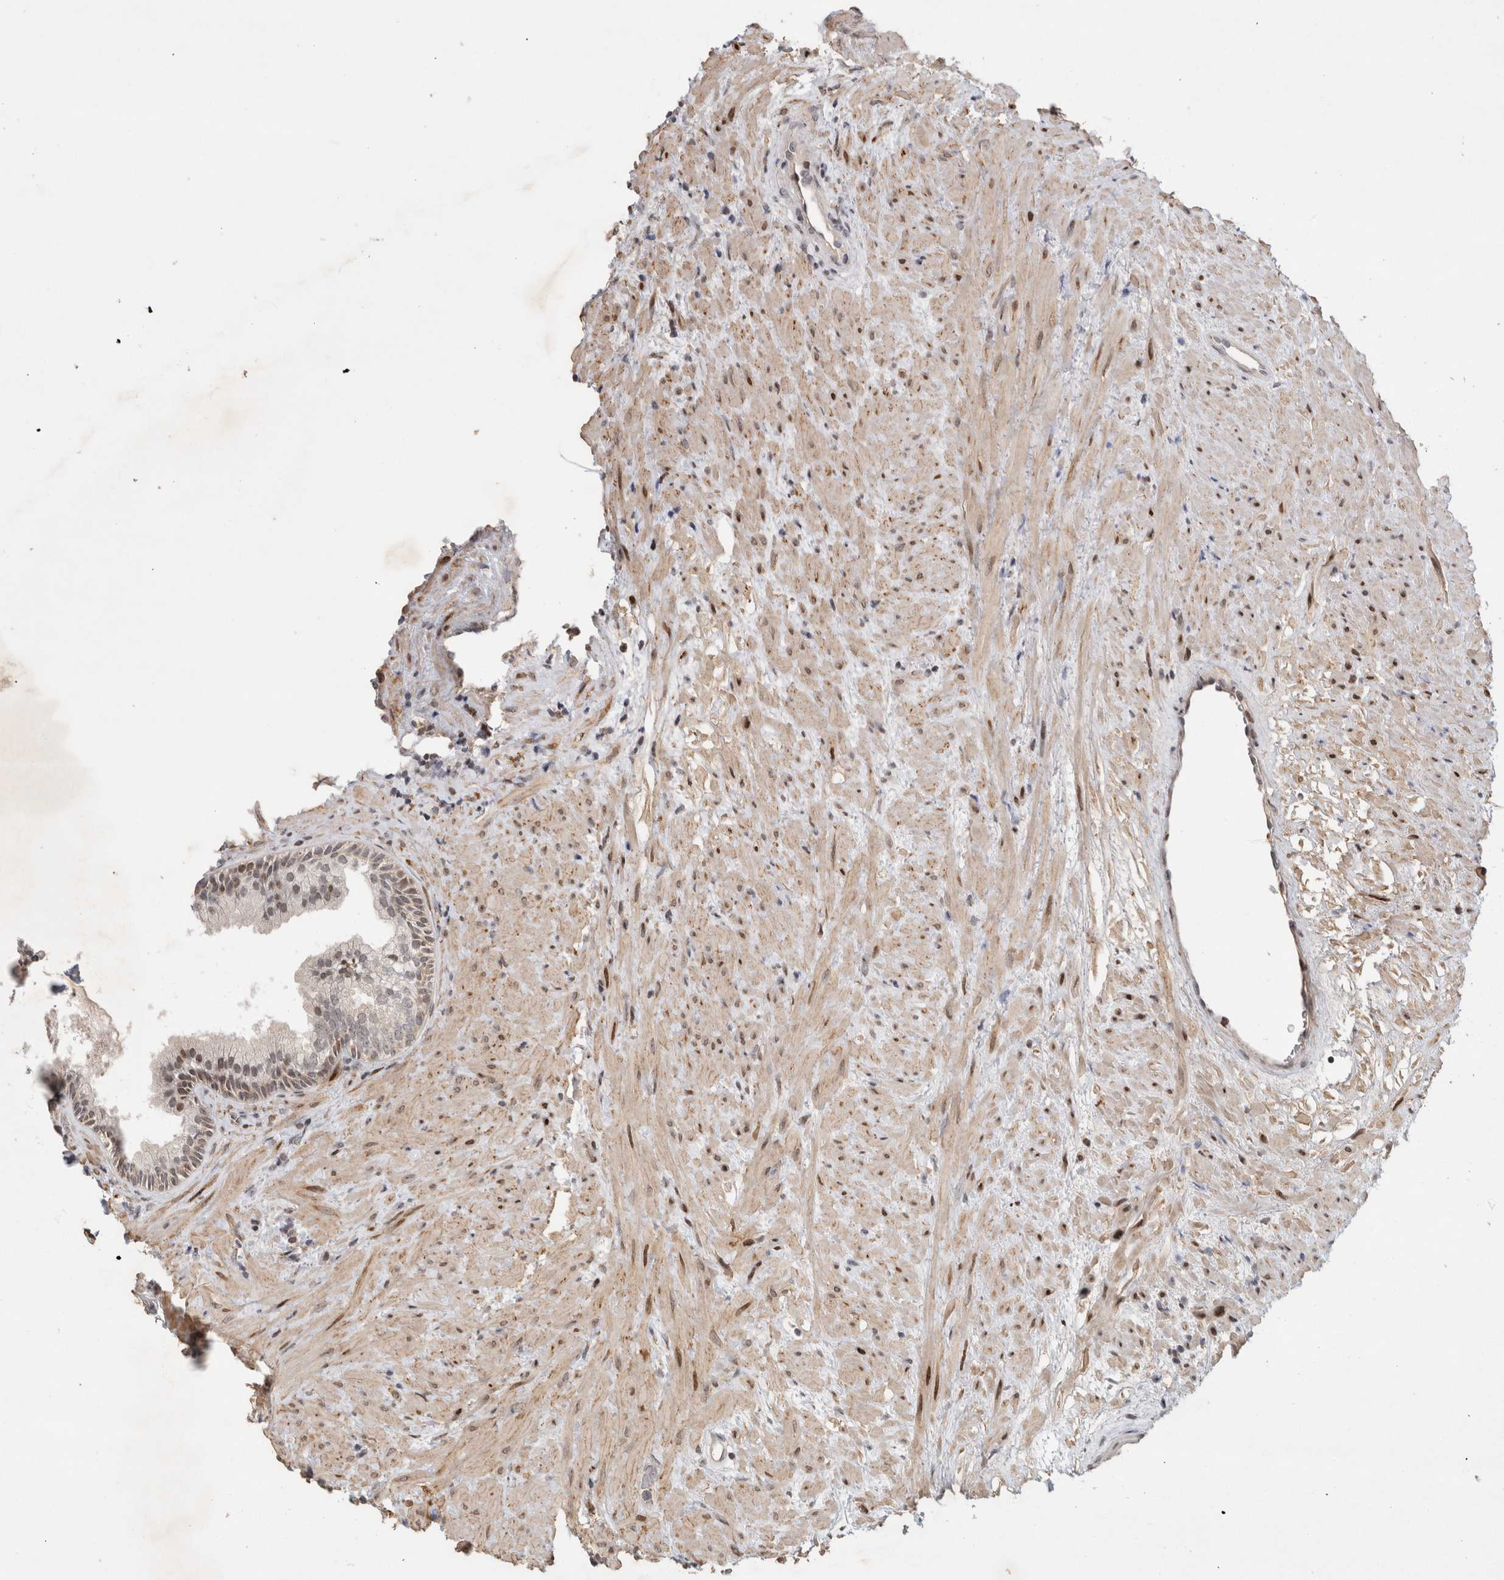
{"staining": {"intensity": "moderate", "quantity": "25%-75%", "location": "nuclear"}, "tissue": "prostate", "cell_type": "Glandular cells", "image_type": "normal", "snomed": [{"axis": "morphology", "description": "Normal tissue, NOS"}, {"axis": "topography", "description": "Prostate"}], "caption": "Immunohistochemical staining of normal human prostate exhibits medium levels of moderate nuclear positivity in about 25%-75% of glandular cells.", "gene": "C8orf58", "patient": {"sex": "male", "age": 76}}